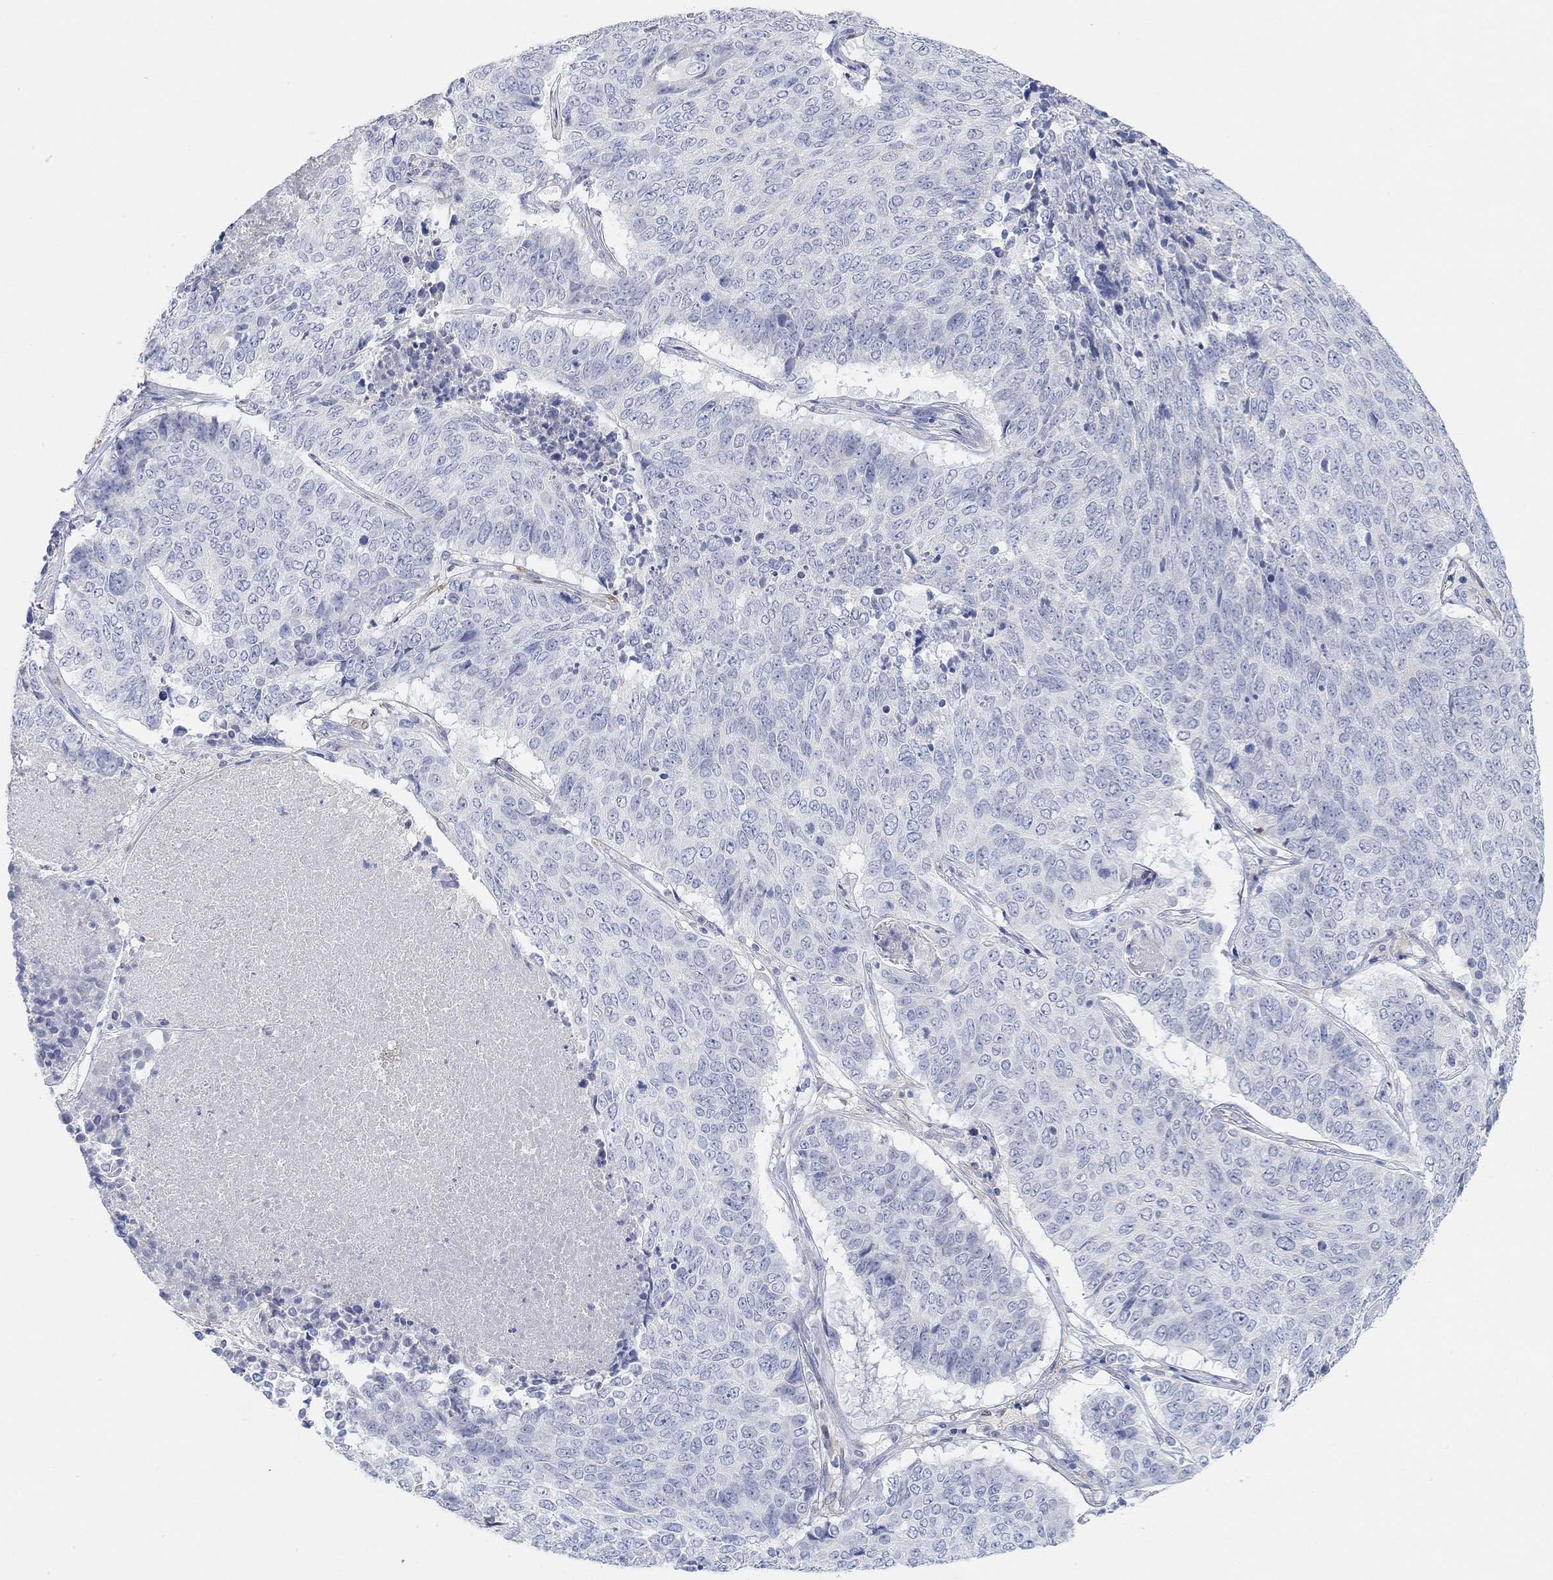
{"staining": {"intensity": "negative", "quantity": "none", "location": "none"}, "tissue": "lung cancer", "cell_type": "Tumor cells", "image_type": "cancer", "snomed": [{"axis": "morphology", "description": "Squamous cell carcinoma, NOS"}, {"axis": "topography", "description": "Lung"}], "caption": "Immunohistochemistry of human lung cancer (squamous cell carcinoma) shows no expression in tumor cells.", "gene": "VAT1L", "patient": {"sex": "male", "age": 64}}